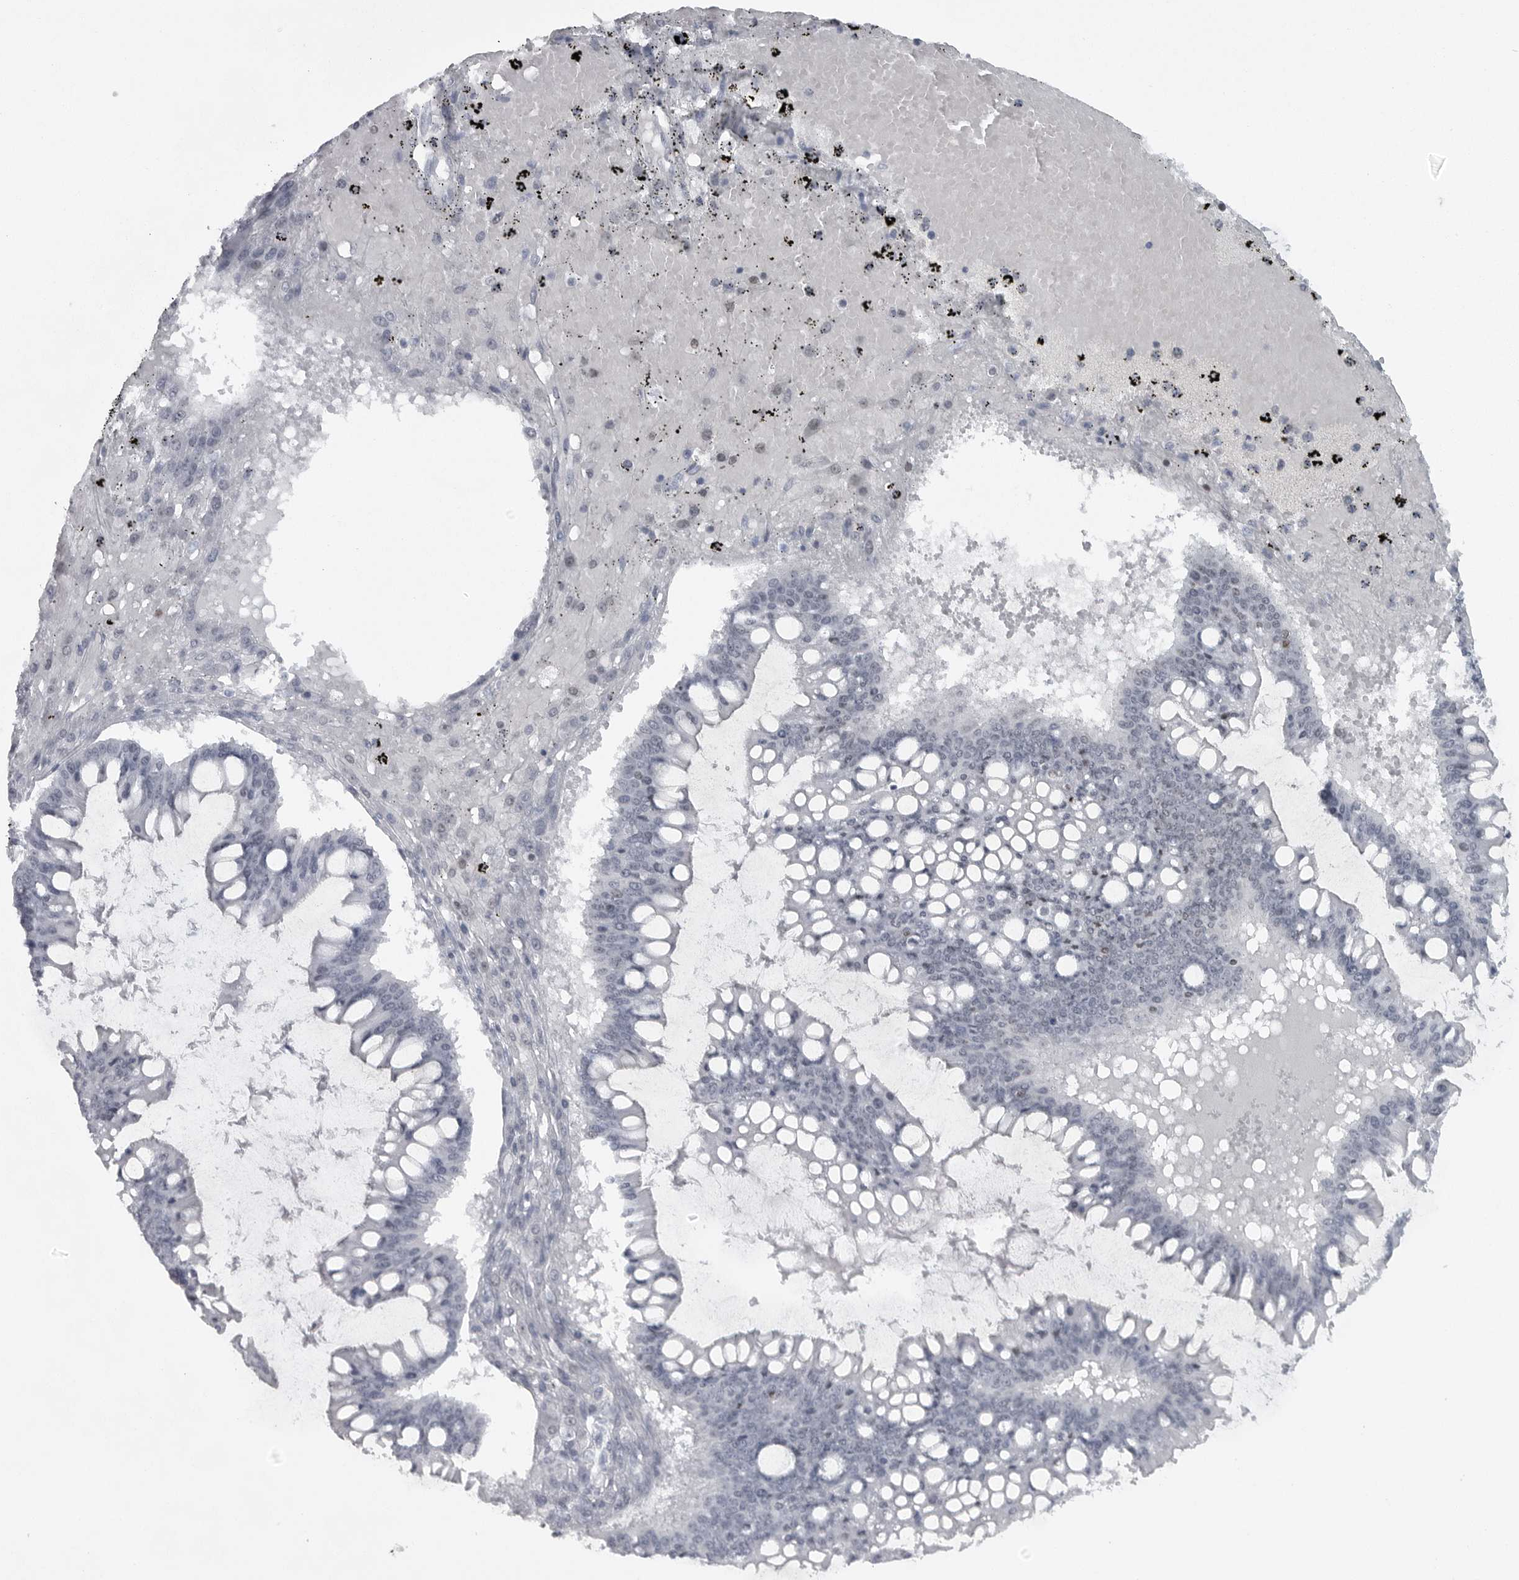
{"staining": {"intensity": "negative", "quantity": "none", "location": "none"}, "tissue": "ovarian cancer", "cell_type": "Tumor cells", "image_type": "cancer", "snomed": [{"axis": "morphology", "description": "Cystadenocarcinoma, mucinous, NOS"}, {"axis": "topography", "description": "Ovary"}], "caption": "The photomicrograph displays no staining of tumor cells in ovarian cancer (mucinous cystadenocarcinoma).", "gene": "HMGN3", "patient": {"sex": "female", "age": 73}}